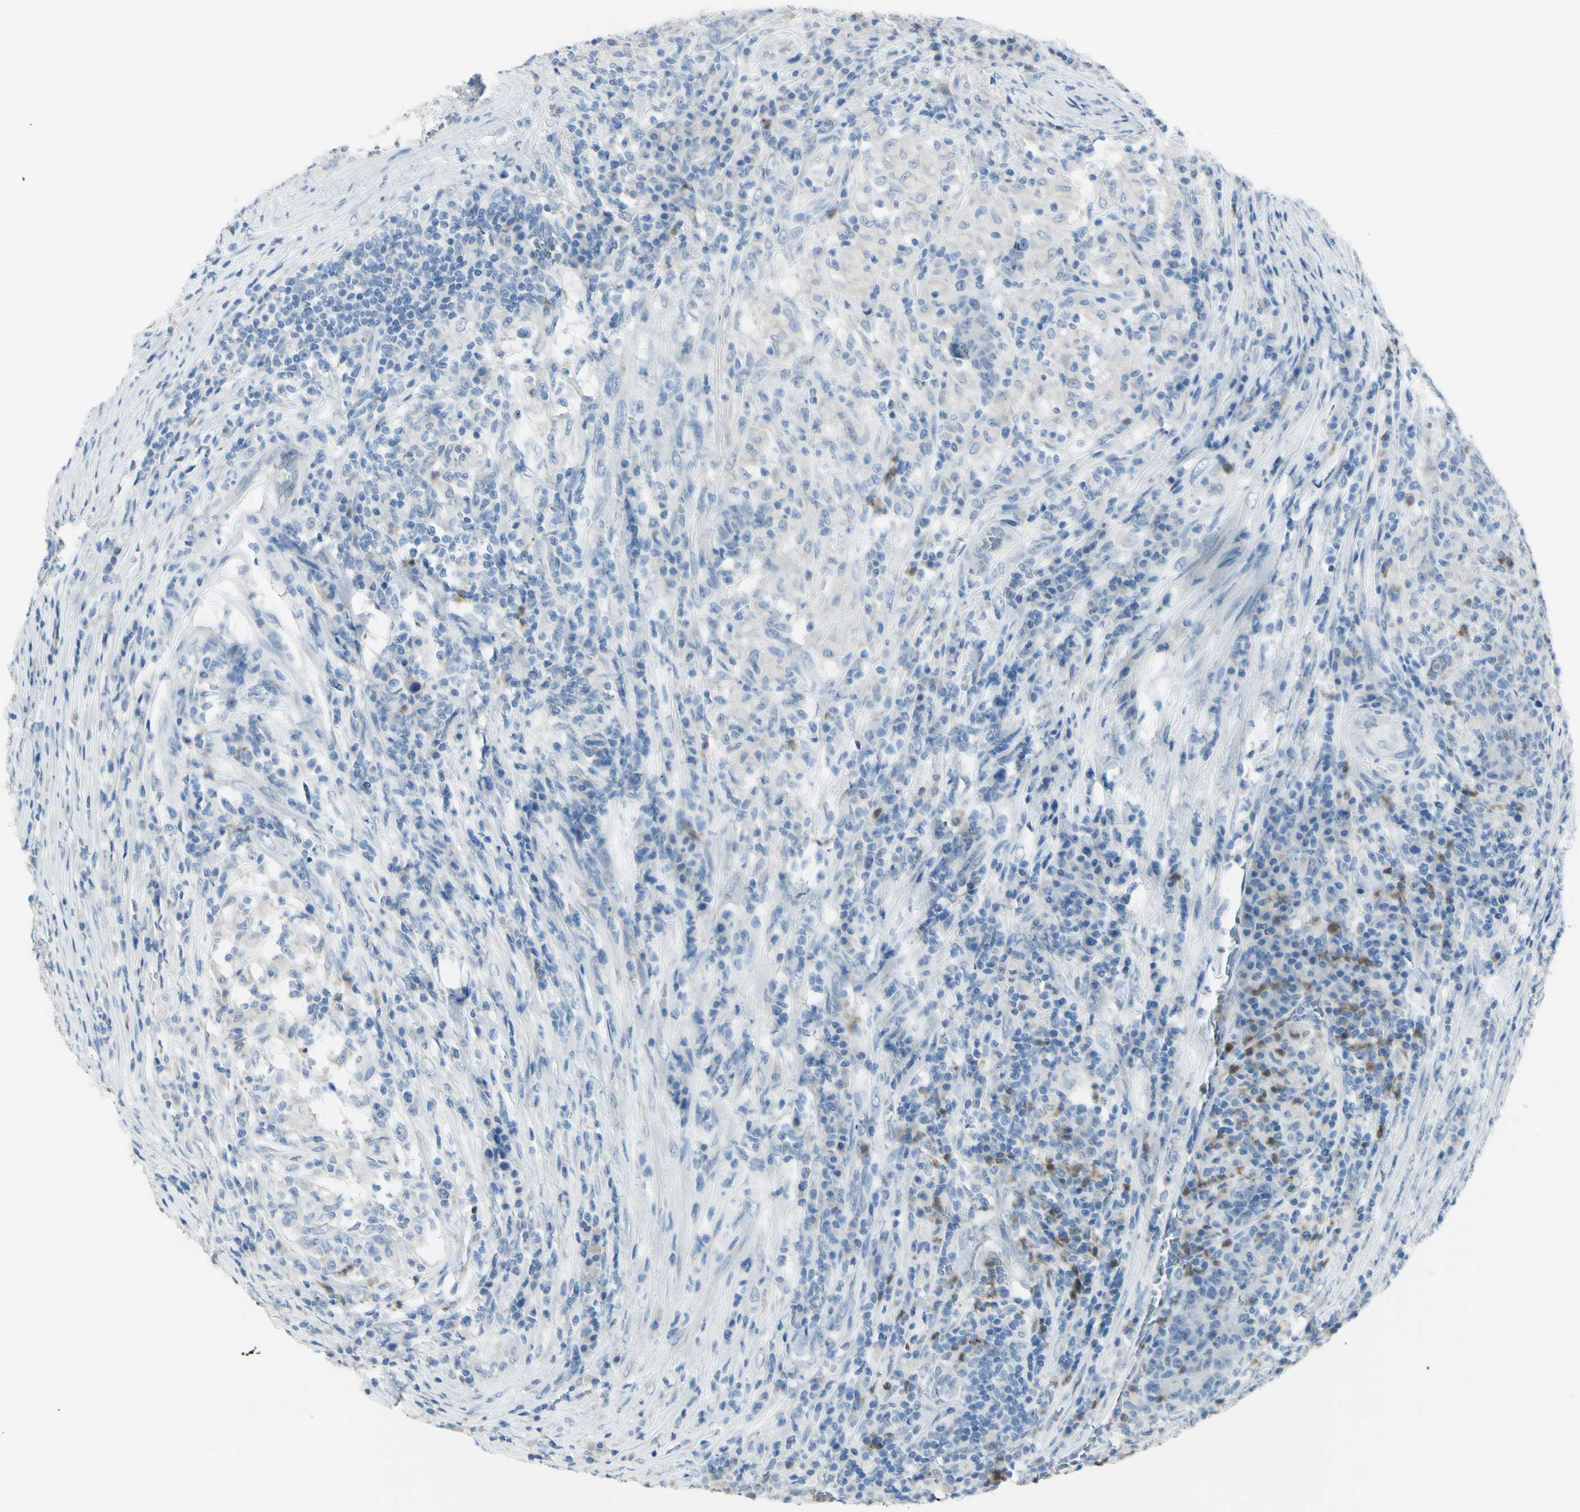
{"staining": {"intensity": "negative", "quantity": "none", "location": "none"}, "tissue": "colorectal cancer", "cell_type": "Tumor cells", "image_type": "cancer", "snomed": [{"axis": "morphology", "description": "Normal tissue, NOS"}, {"axis": "morphology", "description": "Adenocarcinoma, NOS"}, {"axis": "topography", "description": "Colon"}], "caption": "A histopathology image of adenocarcinoma (colorectal) stained for a protein exhibits no brown staining in tumor cells.", "gene": "ZNF557", "patient": {"sex": "female", "age": 75}}